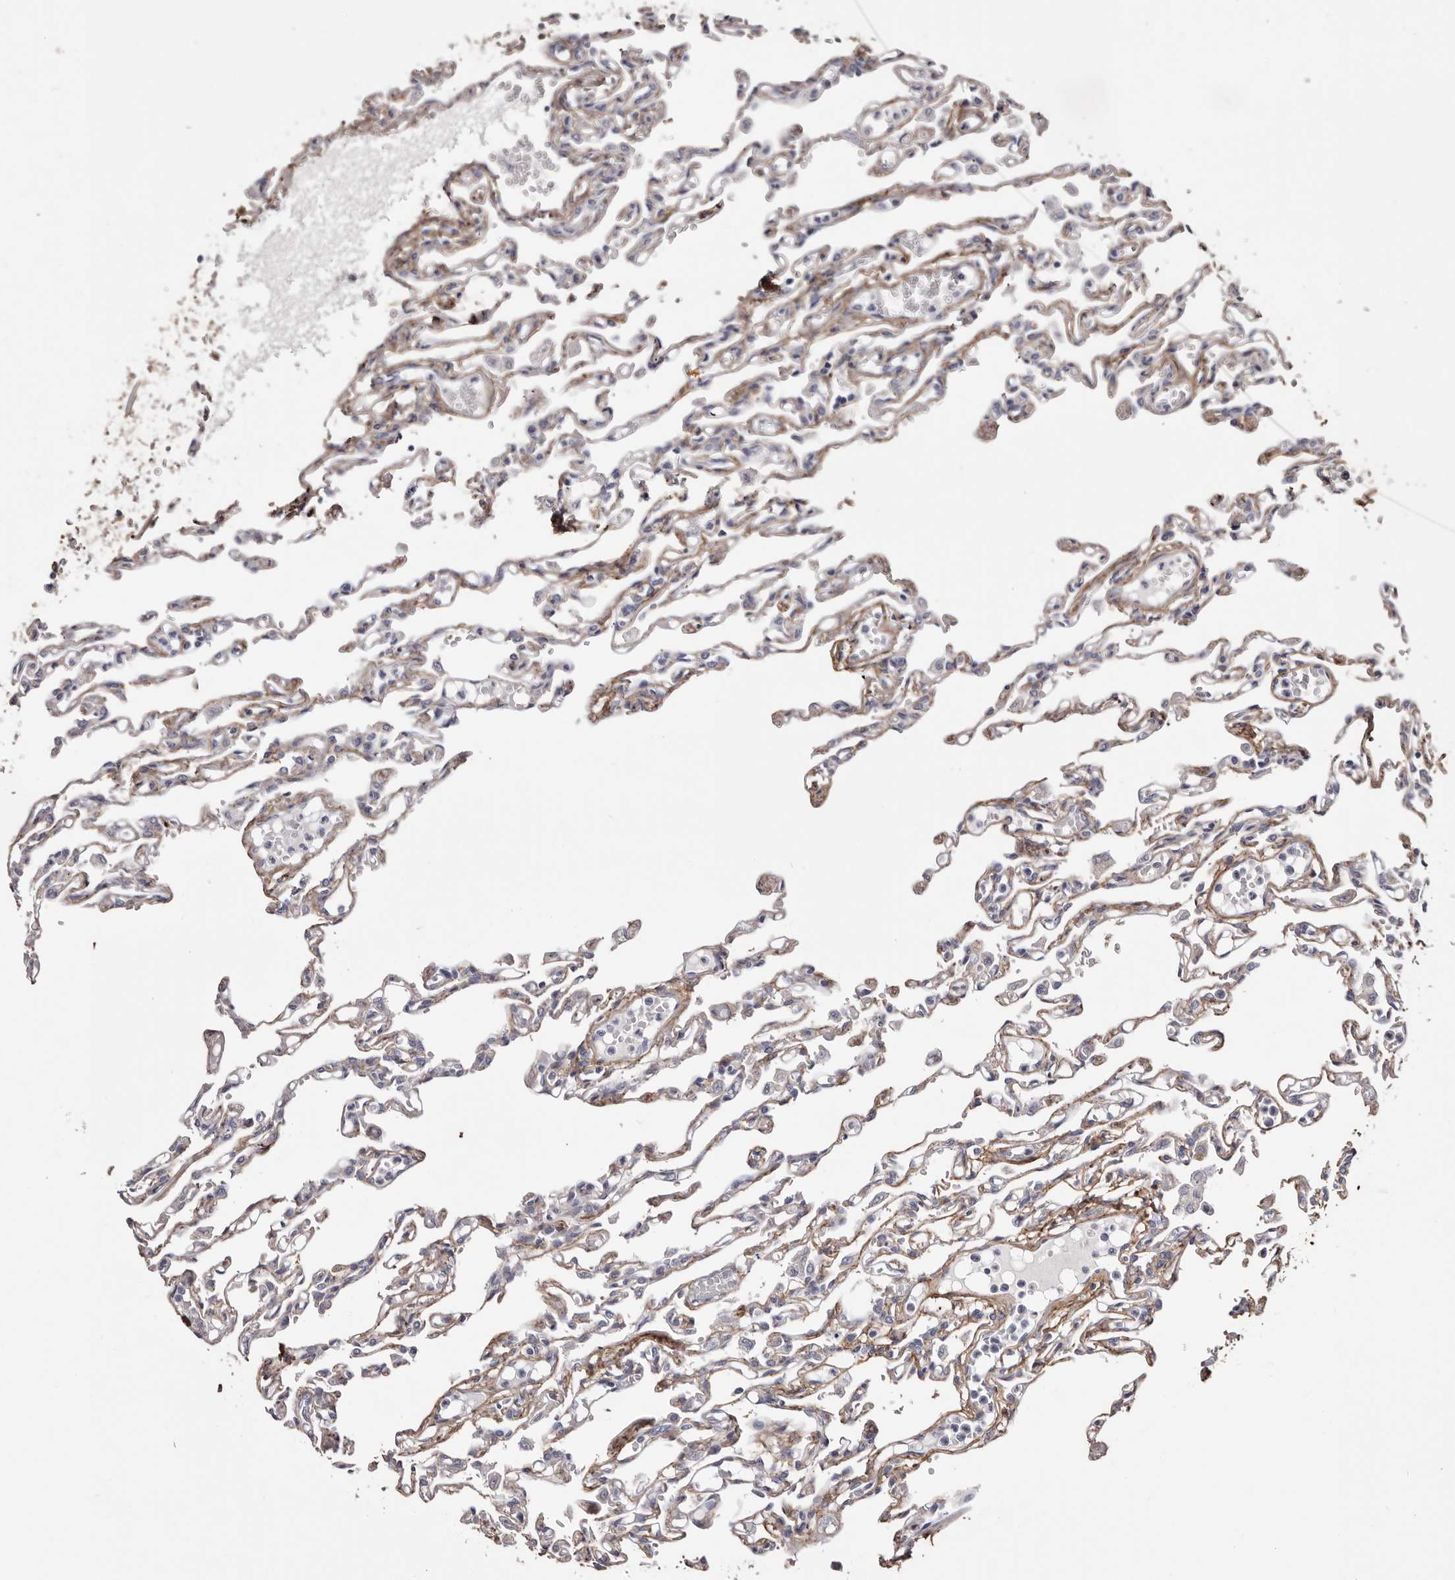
{"staining": {"intensity": "negative", "quantity": "none", "location": "none"}, "tissue": "lung", "cell_type": "Alveolar cells", "image_type": "normal", "snomed": [{"axis": "morphology", "description": "Normal tissue, NOS"}, {"axis": "topography", "description": "Lung"}], "caption": "Lung was stained to show a protein in brown. There is no significant staining in alveolar cells. (DAB (3,3'-diaminobenzidine) immunohistochemistry (IHC), high magnification).", "gene": "COL6A1", "patient": {"sex": "male", "age": 21}}